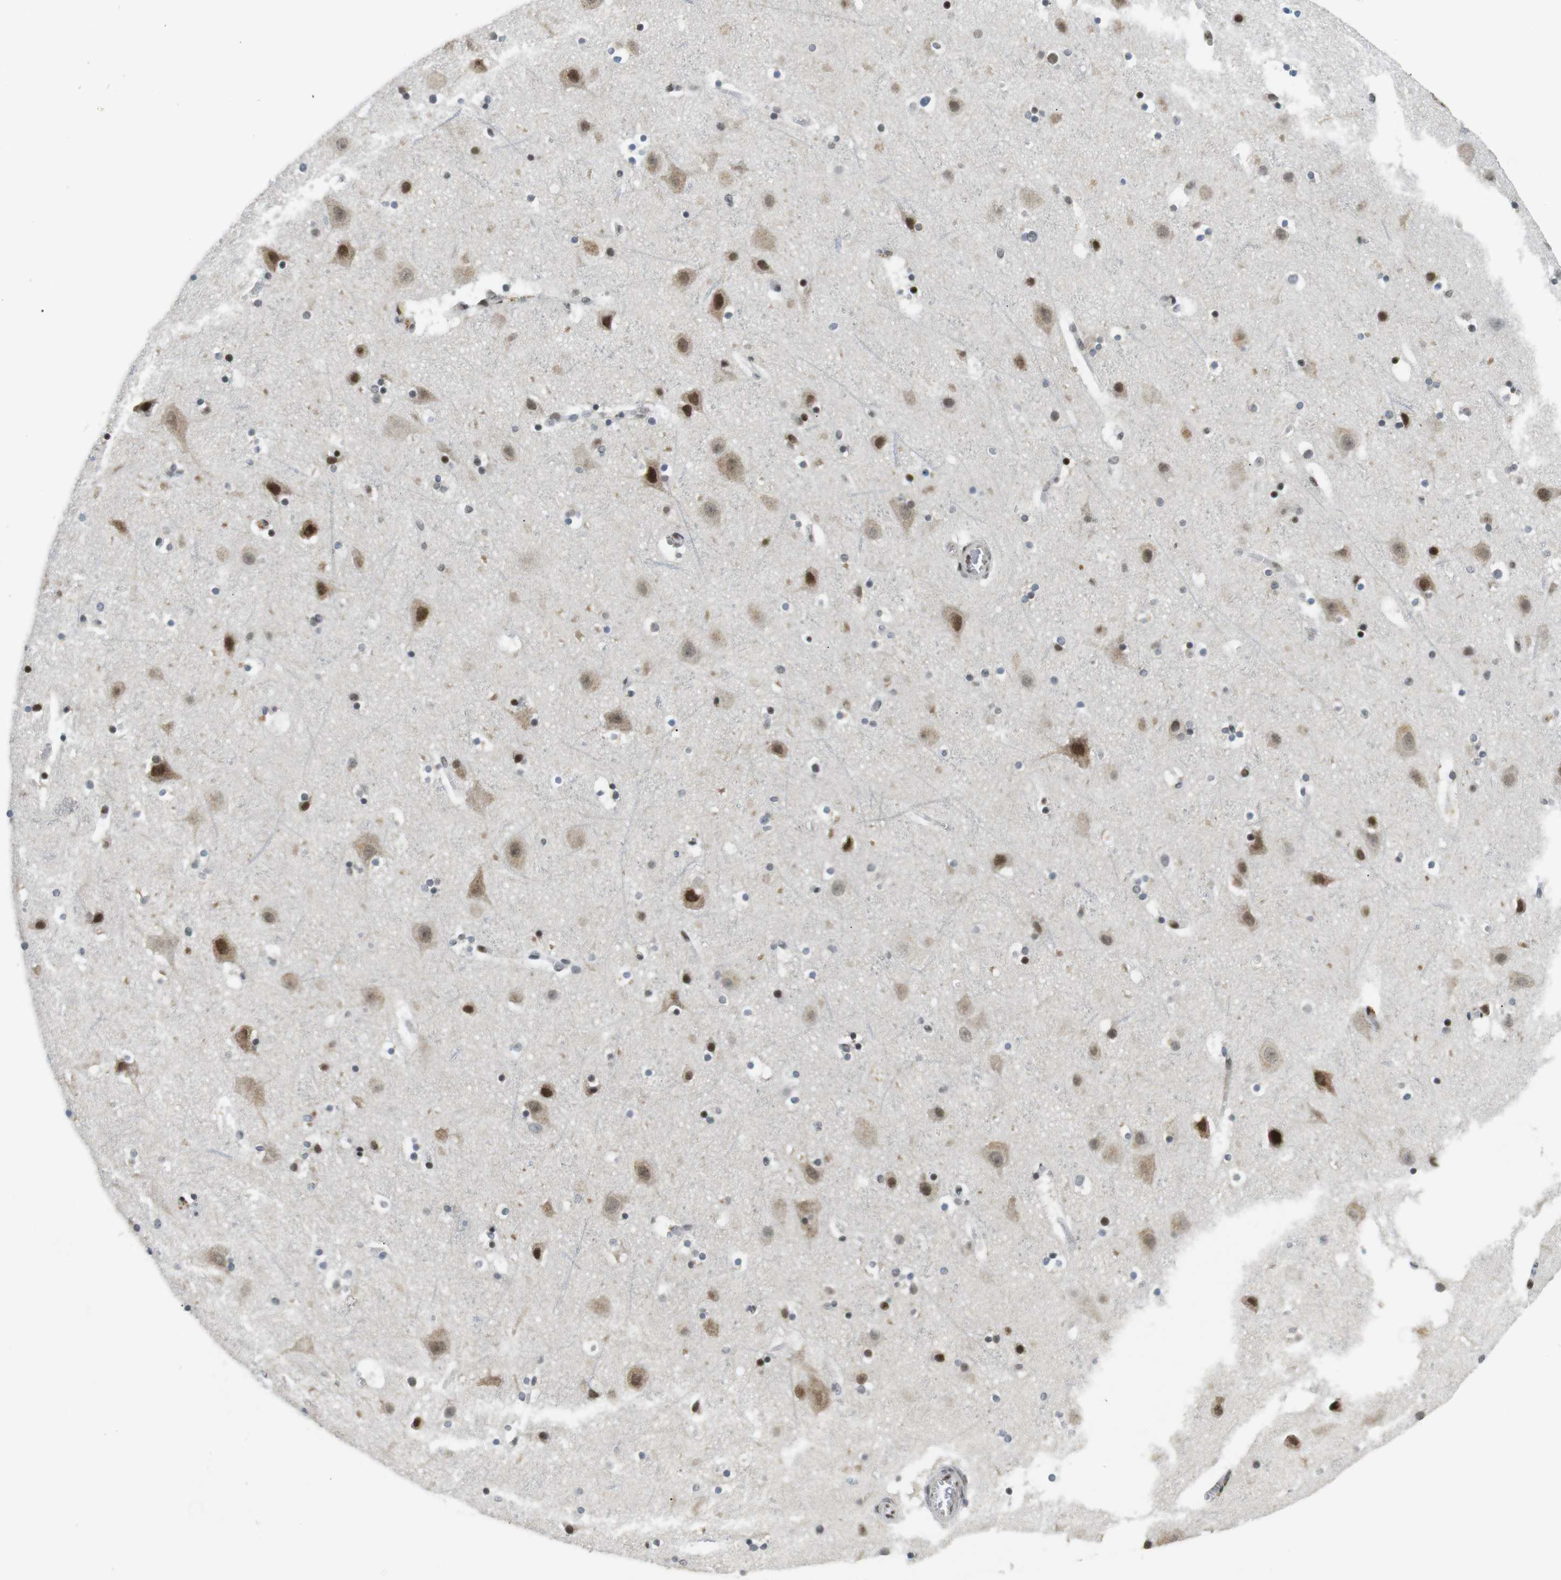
{"staining": {"intensity": "strong", "quantity": "<25%", "location": "nuclear"}, "tissue": "cerebral cortex", "cell_type": "Endothelial cells", "image_type": "normal", "snomed": [{"axis": "morphology", "description": "Normal tissue, NOS"}, {"axis": "topography", "description": "Cerebral cortex"}], "caption": "There is medium levels of strong nuclear expression in endothelial cells of benign cerebral cortex, as demonstrated by immunohistochemical staining (brown color).", "gene": "CDC27", "patient": {"sex": "male", "age": 45}}